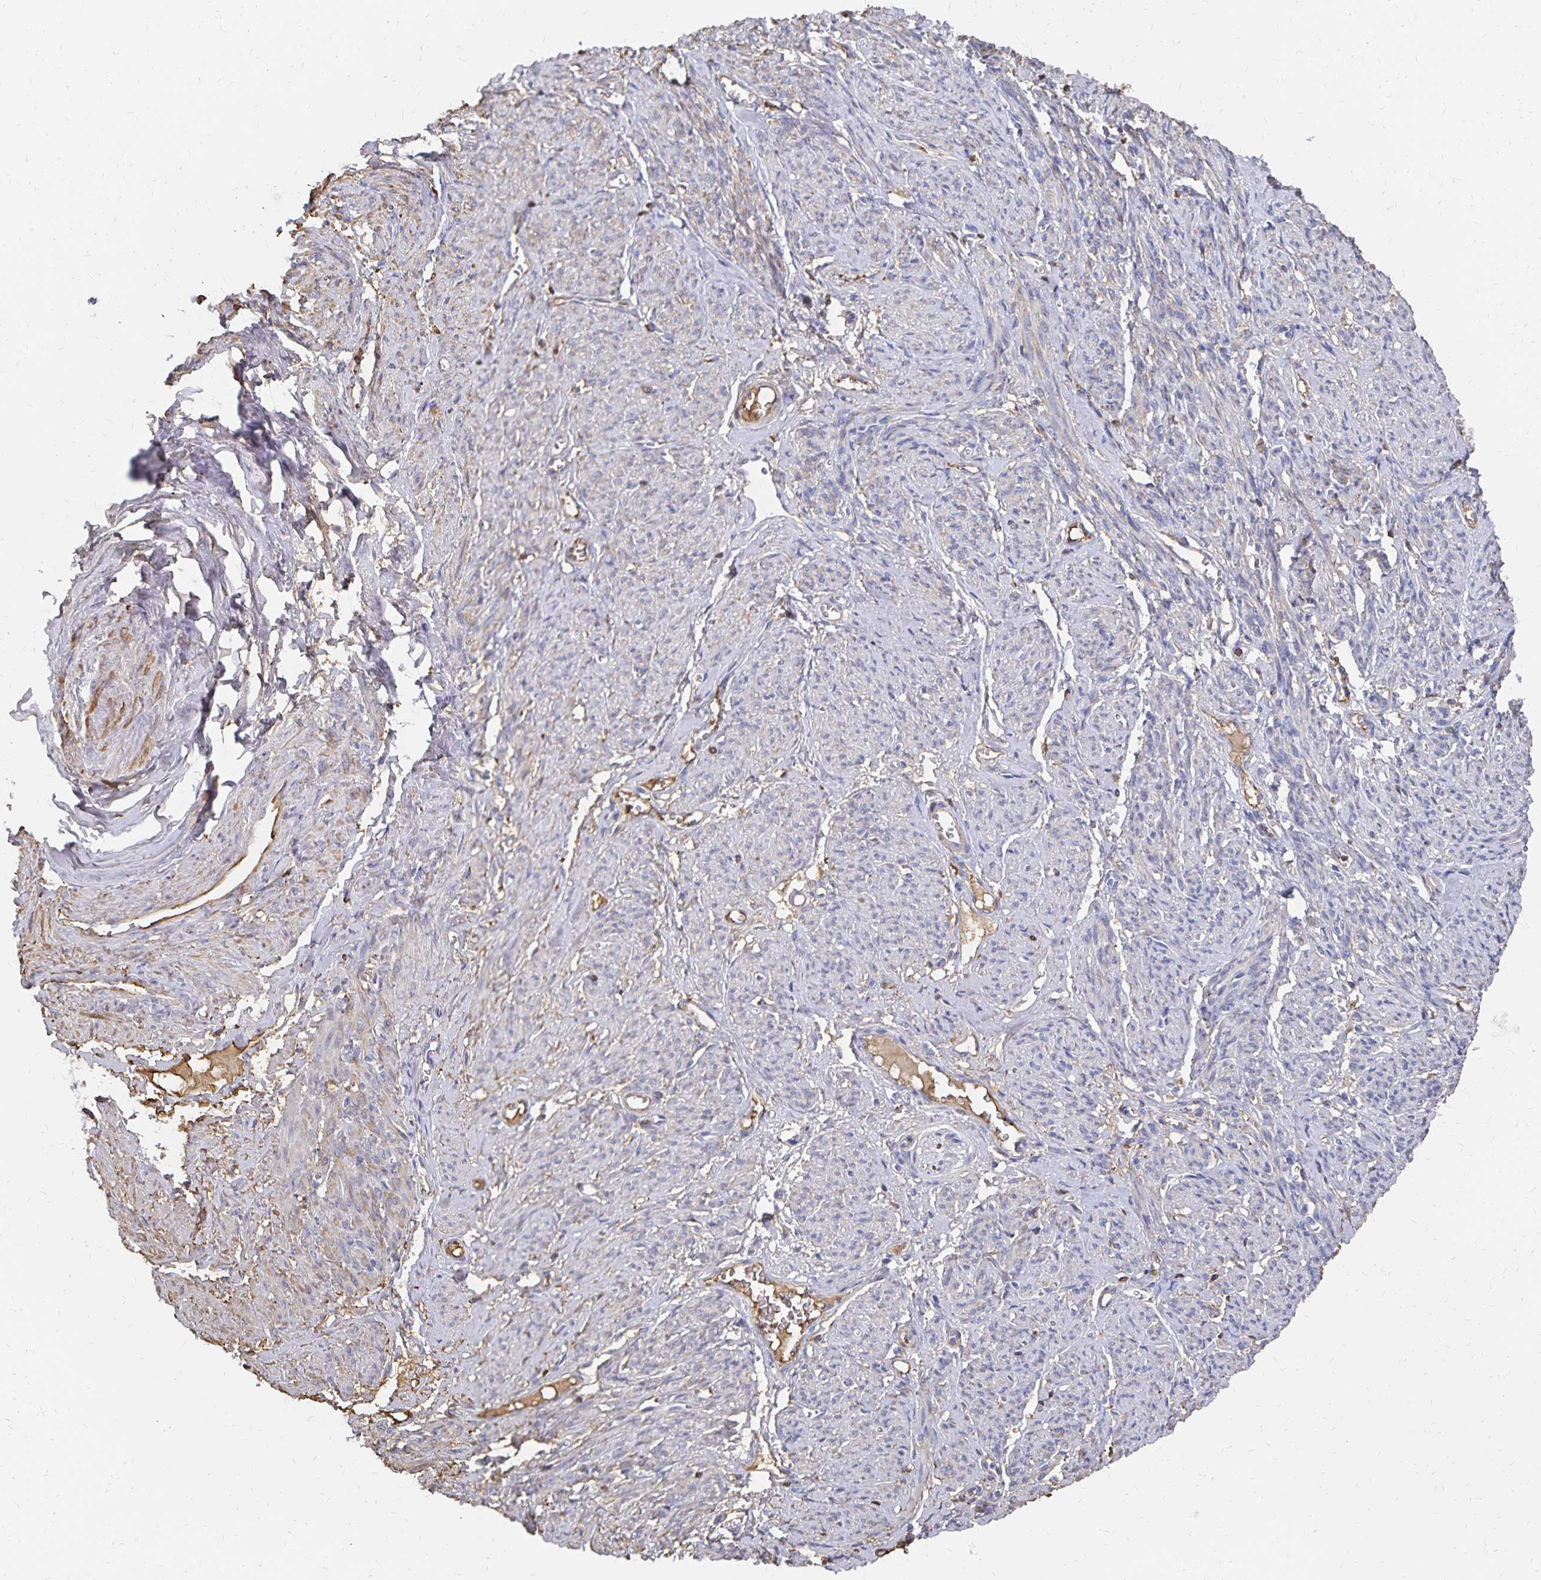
{"staining": {"intensity": "weak", "quantity": "25%-75%", "location": "cytoplasmic/membranous"}, "tissue": "smooth muscle", "cell_type": "Smooth muscle cells", "image_type": "normal", "snomed": [{"axis": "morphology", "description": "Normal tissue, NOS"}, {"axis": "topography", "description": "Smooth muscle"}], "caption": "A high-resolution image shows immunohistochemistry staining of normal smooth muscle, which shows weak cytoplasmic/membranous staining in about 25%-75% of smooth muscle cells. Using DAB (brown) and hematoxylin (blue) stains, captured at high magnification using brightfield microscopy.", "gene": "KISS1", "patient": {"sex": "female", "age": 65}}